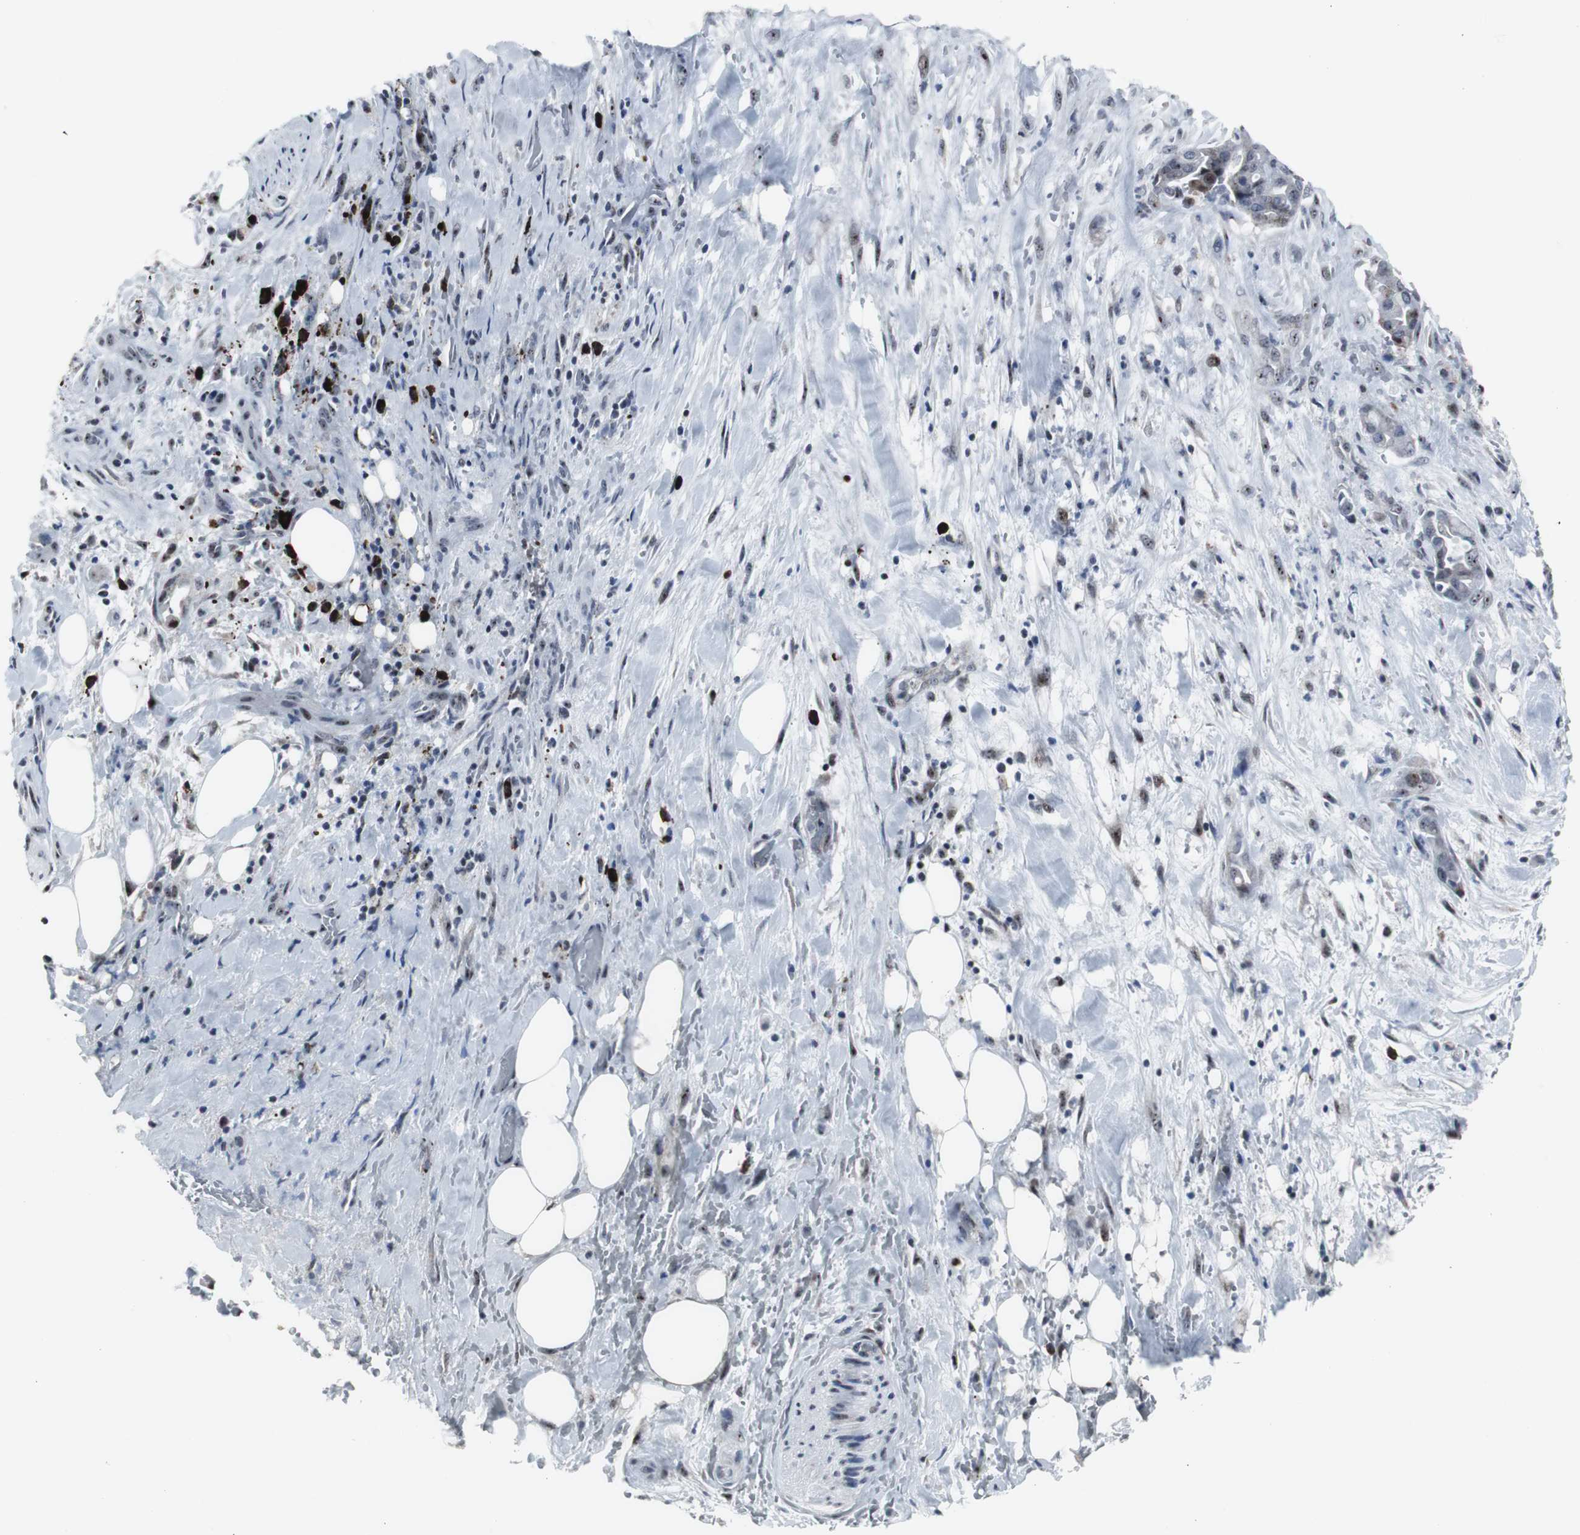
{"staining": {"intensity": "weak", "quantity": "<25%", "location": "nuclear"}, "tissue": "liver cancer", "cell_type": "Tumor cells", "image_type": "cancer", "snomed": [{"axis": "morphology", "description": "Cholangiocarcinoma"}, {"axis": "topography", "description": "Liver"}], "caption": "Cholangiocarcinoma (liver) was stained to show a protein in brown. There is no significant staining in tumor cells.", "gene": "DOK1", "patient": {"sex": "female", "age": 68}}